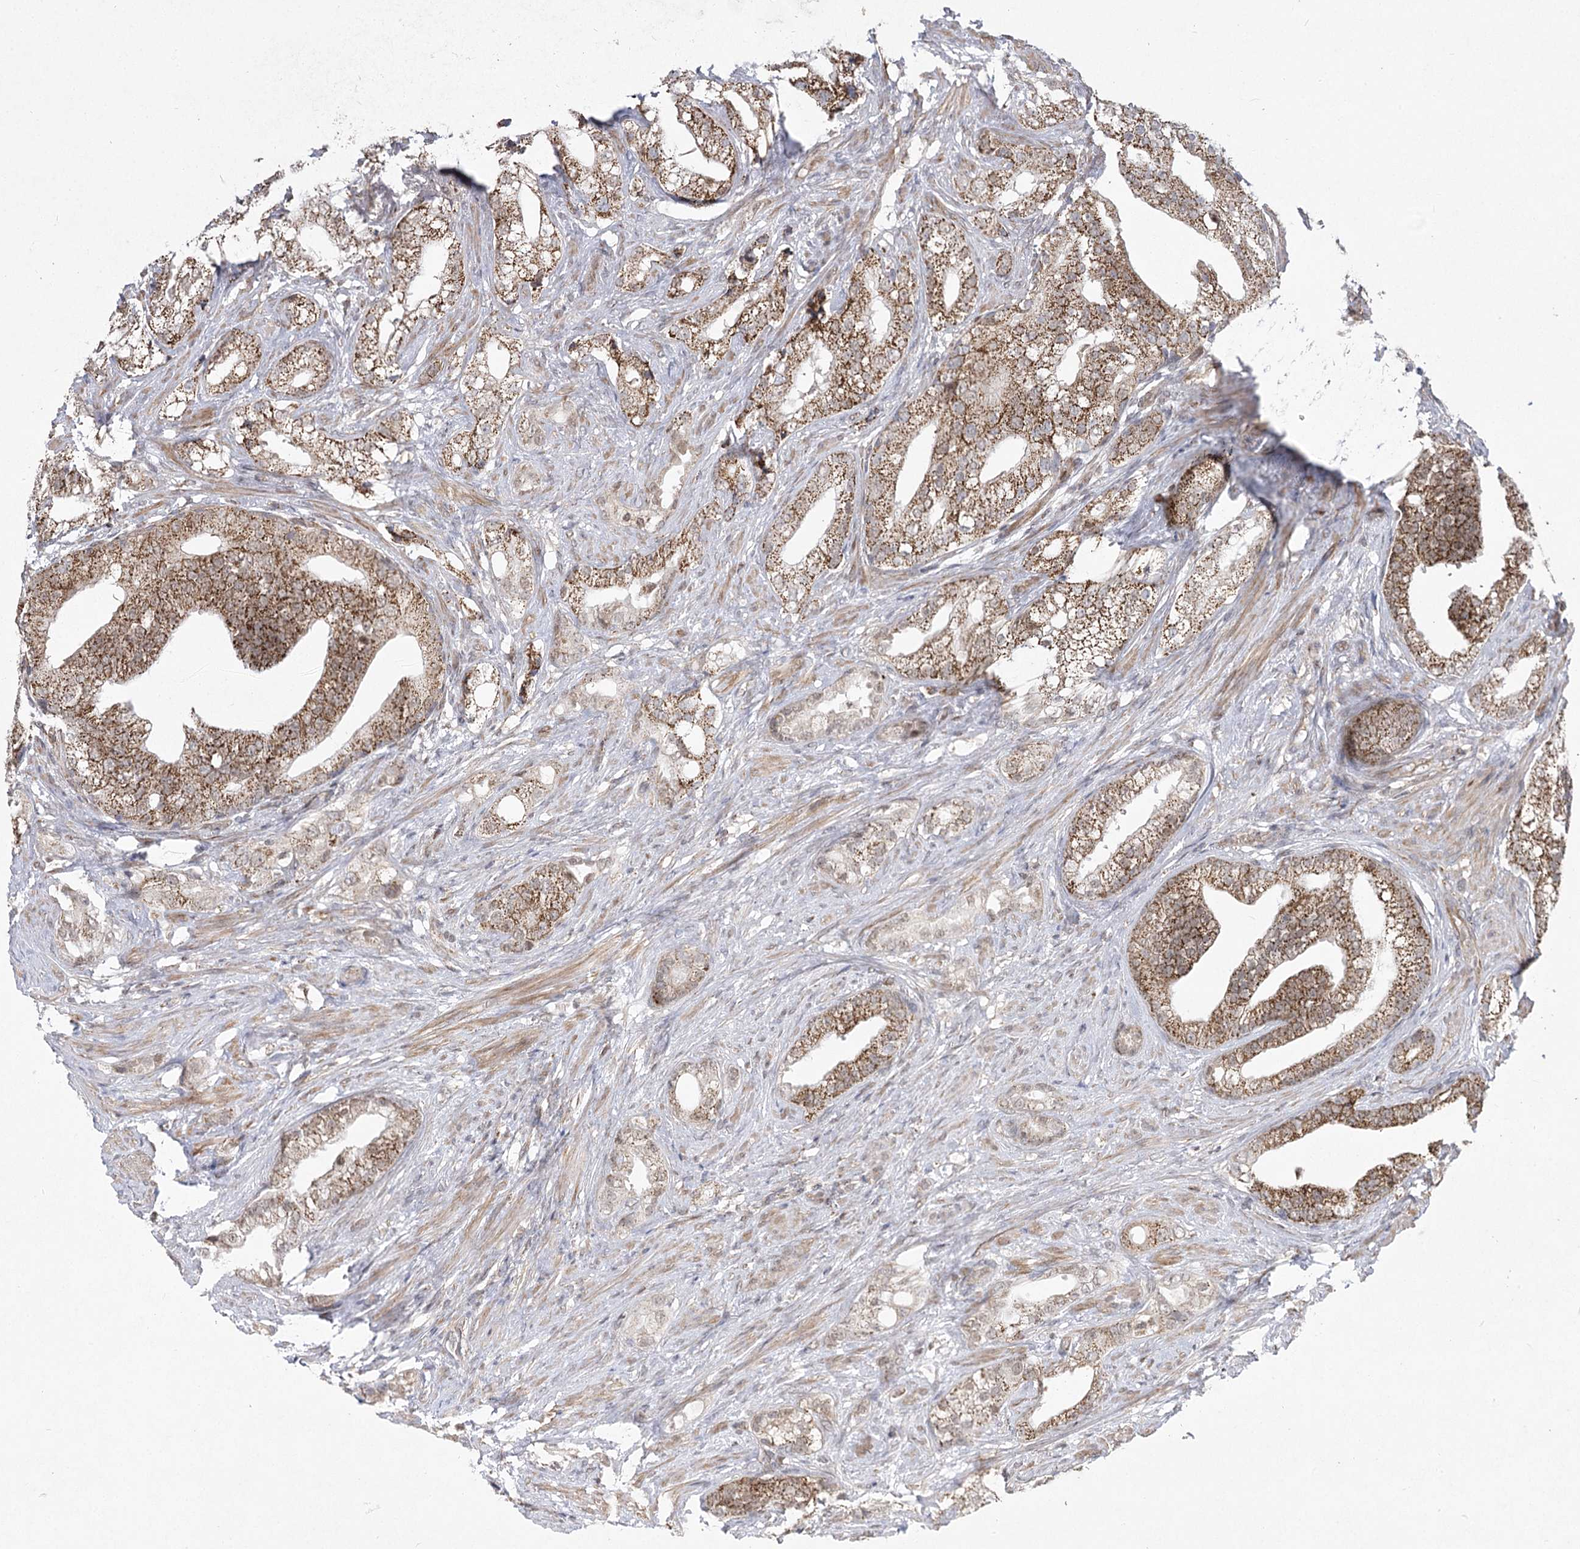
{"staining": {"intensity": "strong", "quantity": "25%-75%", "location": "cytoplasmic/membranous"}, "tissue": "prostate cancer", "cell_type": "Tumor cells", "image_type": "cancer", "snomed": [{"axis": "morphology", "description": "Adenocarcinoma, Low grade"}, {"axis": "topography", "description": "Prostate"}], "caption": "Adenocarcinoma (low-grade) (prostate) was stained to show a protein in brown. There is high levels of strong cytoplasmic/membranous expression in about 25%-75% of tumor cells.", "gene": "SLC4A1AP", "patient": {"sex": "male", "age": 71}}